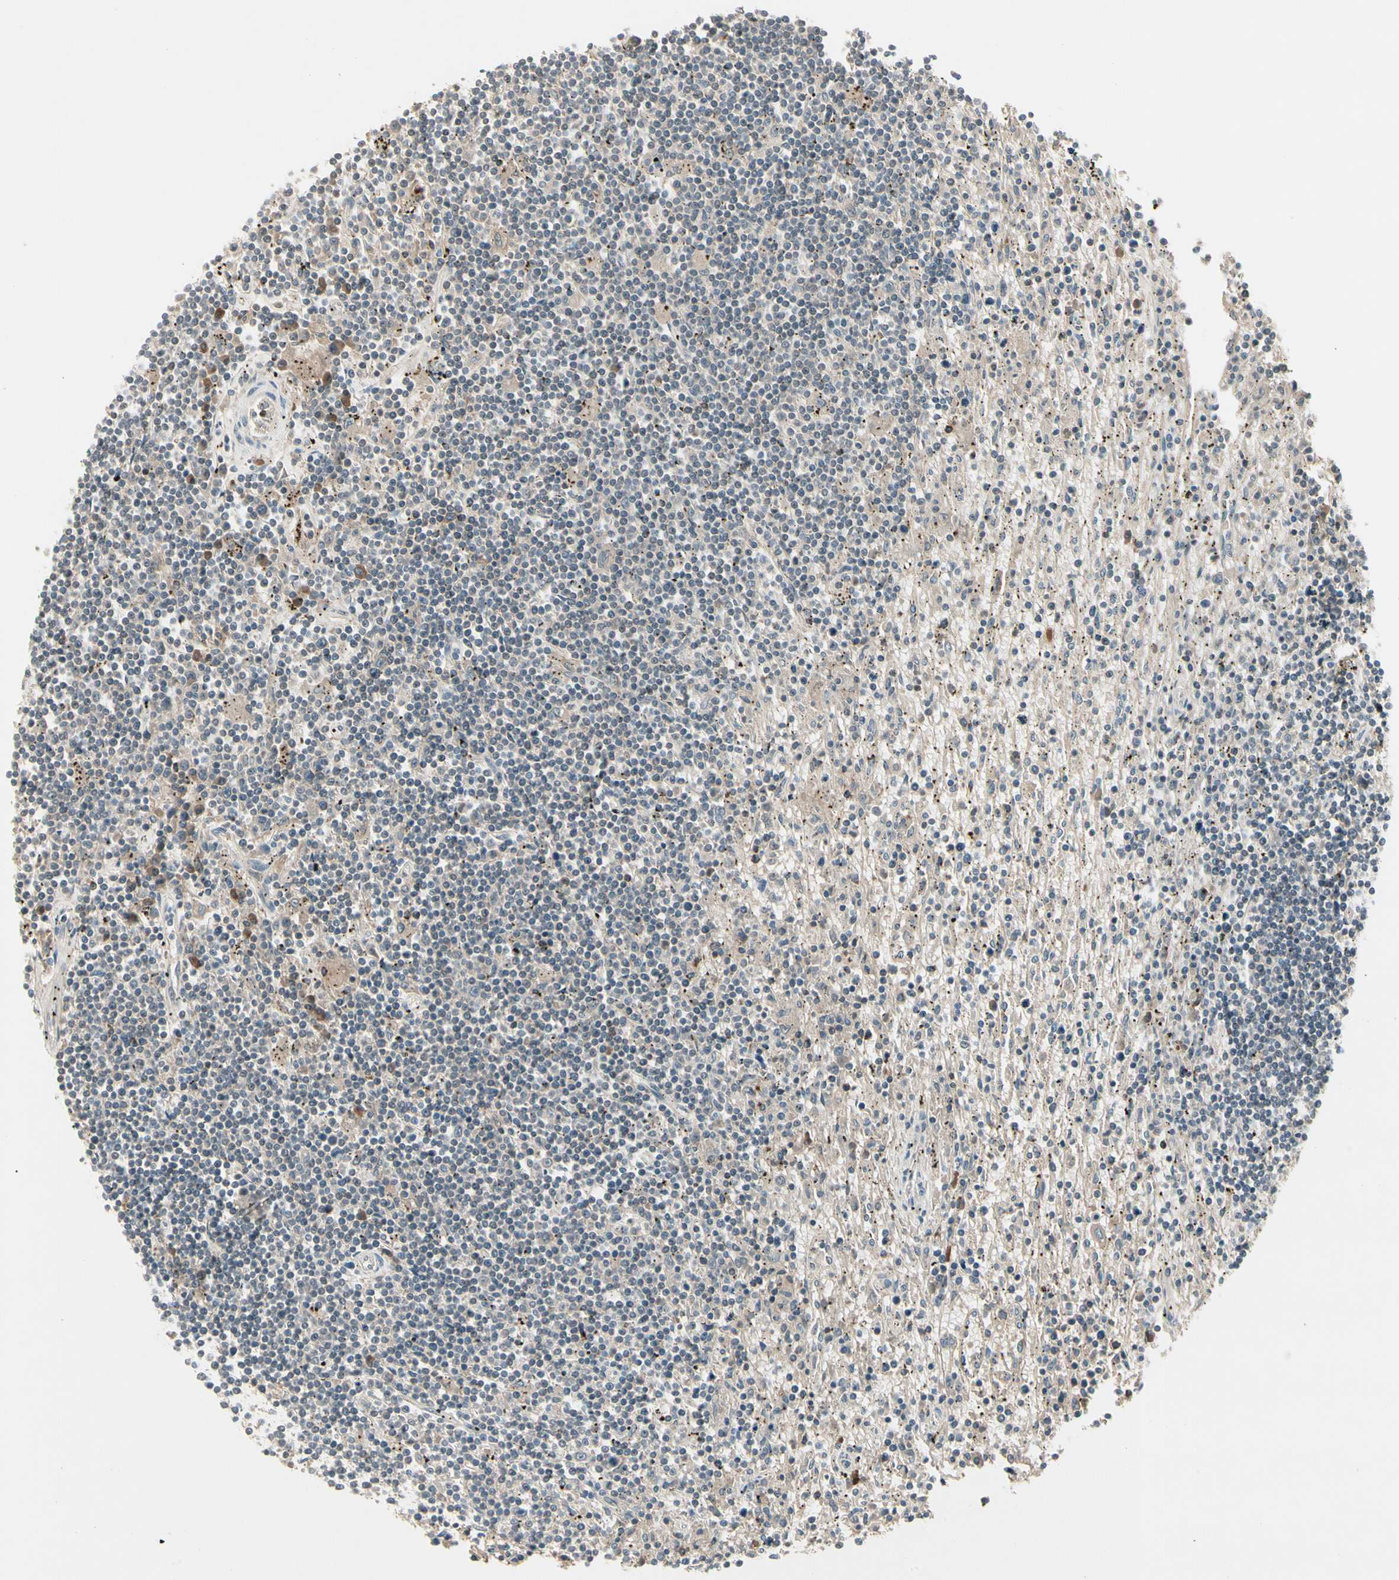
{"staining": {"intensity": "negative", "quantity": "none", "location": "none"}, "tissue": "lymphoma", "cell_type": "Tumor cells", "image_type": "cancer", "snomed": [{"axis": "morphology", "description": "Malignant lymphoma, non-Hodgkin's type, Low grade"}, {"axis": "topography", "description": "Spleen"}], "caption": "A micrograph of human low-grade malignant lymphoma, non-Hodgkin's type is negative for staining in tumor cells.", "gene": "CCL4", "patient": {"sex": "male", "age": 76}}